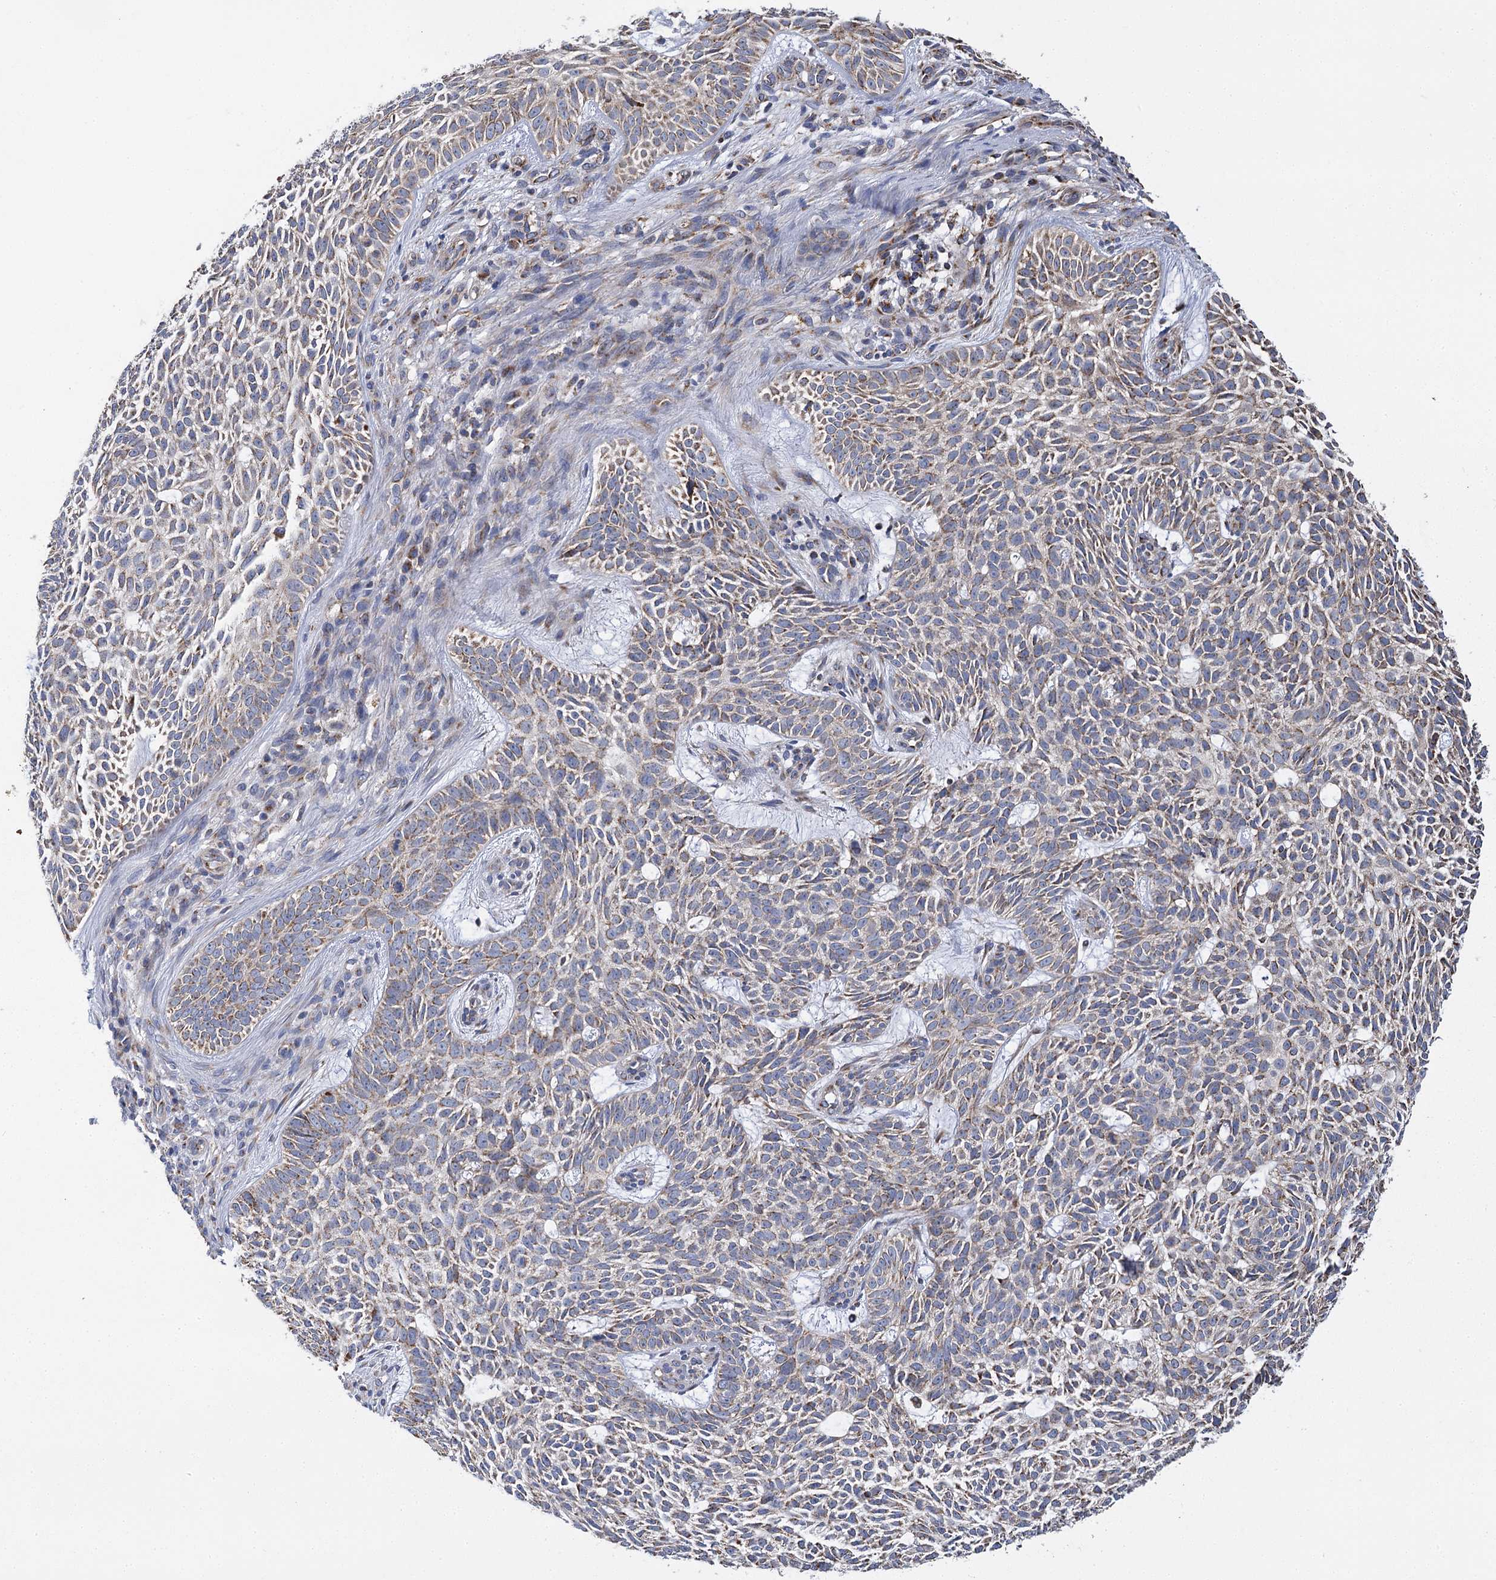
{"staining": {"intensity": "moderate", "quantity": "25%-75%", "location": "cytoplasmic/membranous"}, "tissue": "skin cancer", "cell_type": "Tumor cells", "image_type": "cancer", "snomed": [{"axis": "morphology", "description": "Basal cell carcinoma"}, {"axis": "topography", "description": "Skin"}], "caption": "Immunohistochemistry staining of skin cancer, which exhibits medium levels of moderate cytoplasmic/membranous expression in approximately 25%-75% of tumor cells indicating moderate cytoplasmic/membranous protein expression. The staining was performed using DAB (3,3'-diaminobenzidine) (brown) for protein detection and nuclei were counterstained in hematoxylin (blue).", "gene": "CCDC73", "patient": {"sex": "male", "age": 75}}